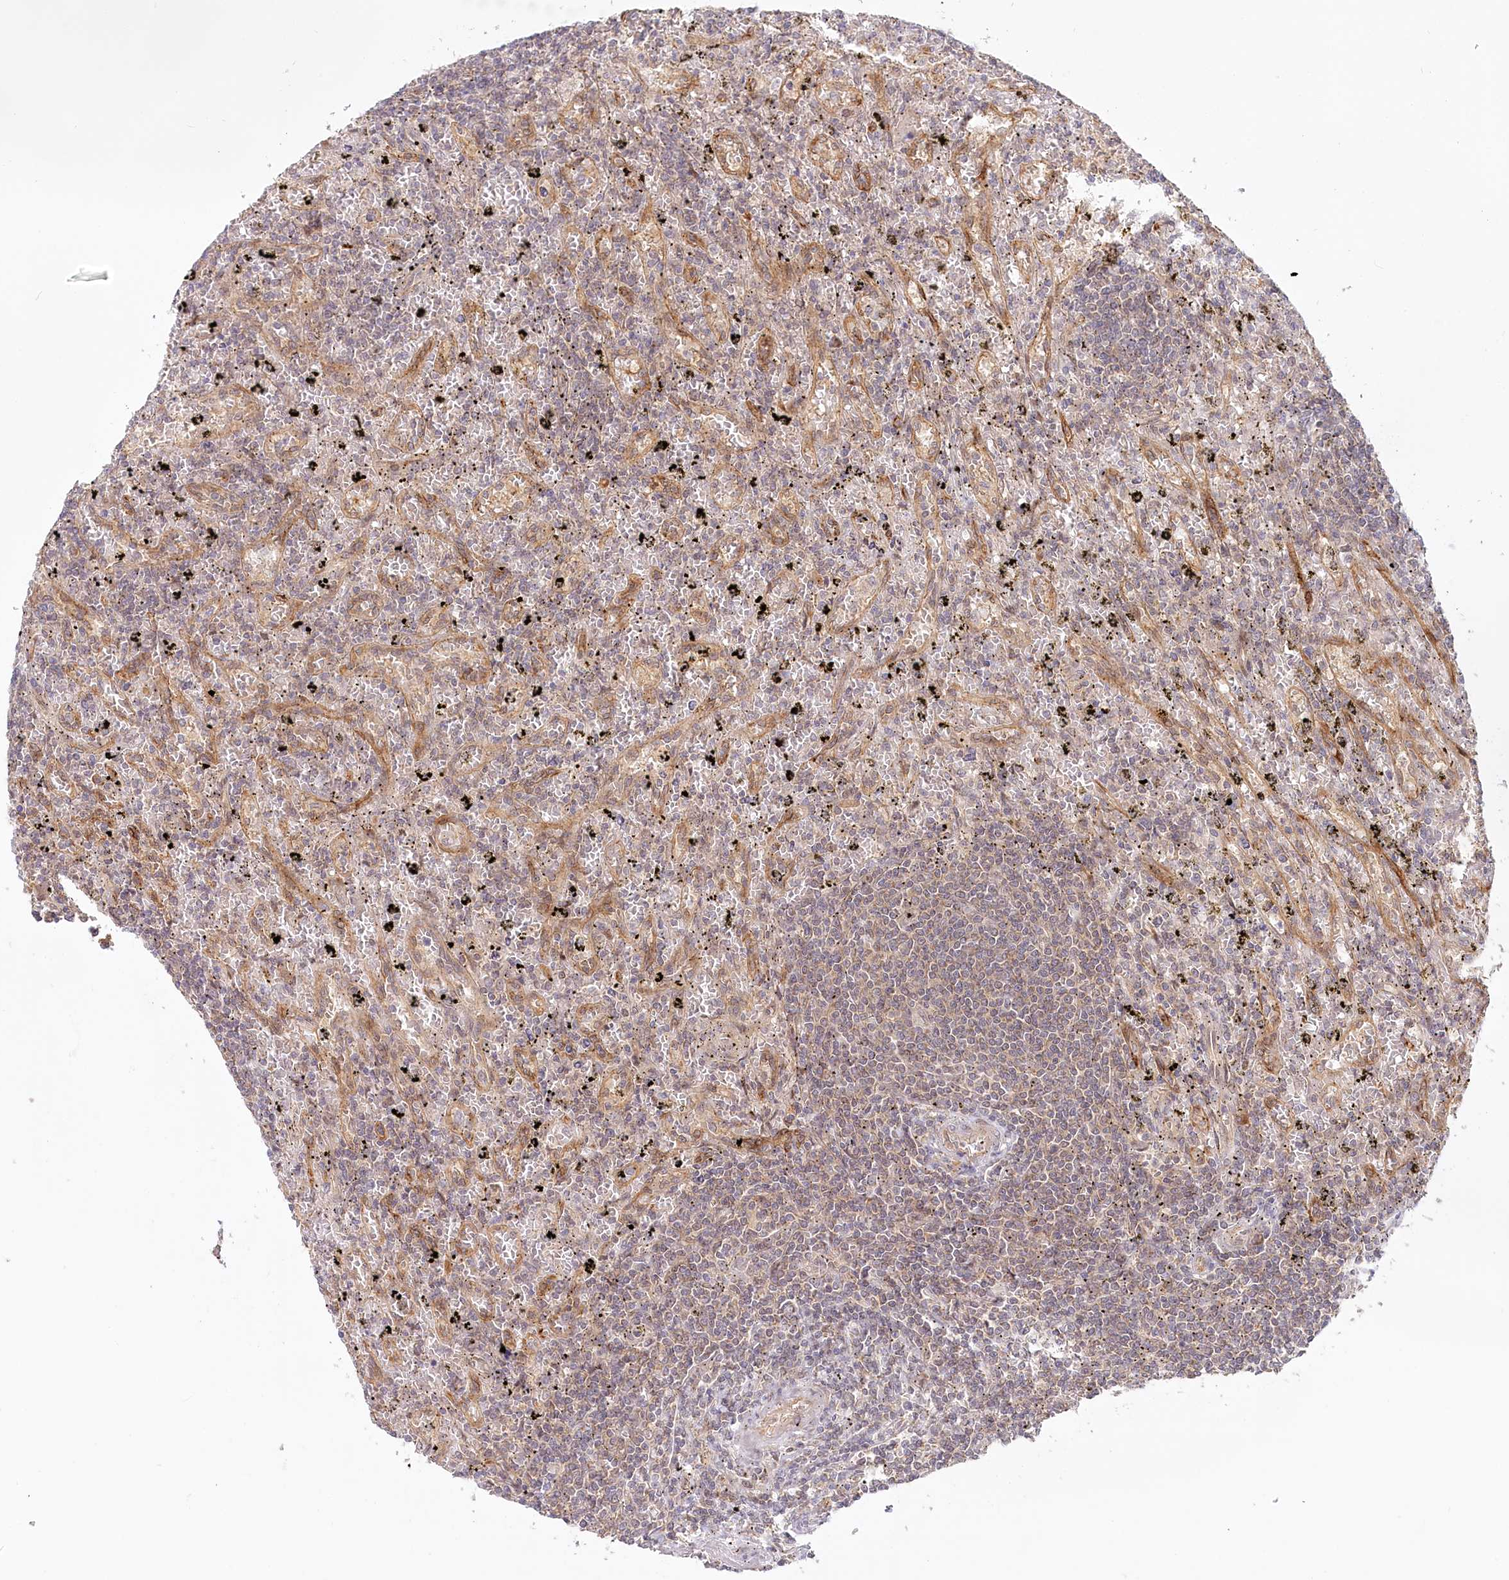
{"staining": {"intensity": "negative", "quantity": "none", "location": "none"}, "tissue": "lymphoma", "cell_type": "Tumor cells", "image_type": "cancer", "snomed": [{"axis": "morphology", "description": "Malignant lymphoma, non-Hodgkin's type, Low grade"}, {"axis": "topography", "description": "Spleen"}], "caption": "Immunohistochemistry (IHC) photomicrograph of neoplastic tissue: malignant lymphoma, non-Hodgkin's type (low-grade) stained with DAB exhibits no significant protein staining in tumor cells.", "gene": "CEP70", "patient": {"sex": "male", "age": 76}}